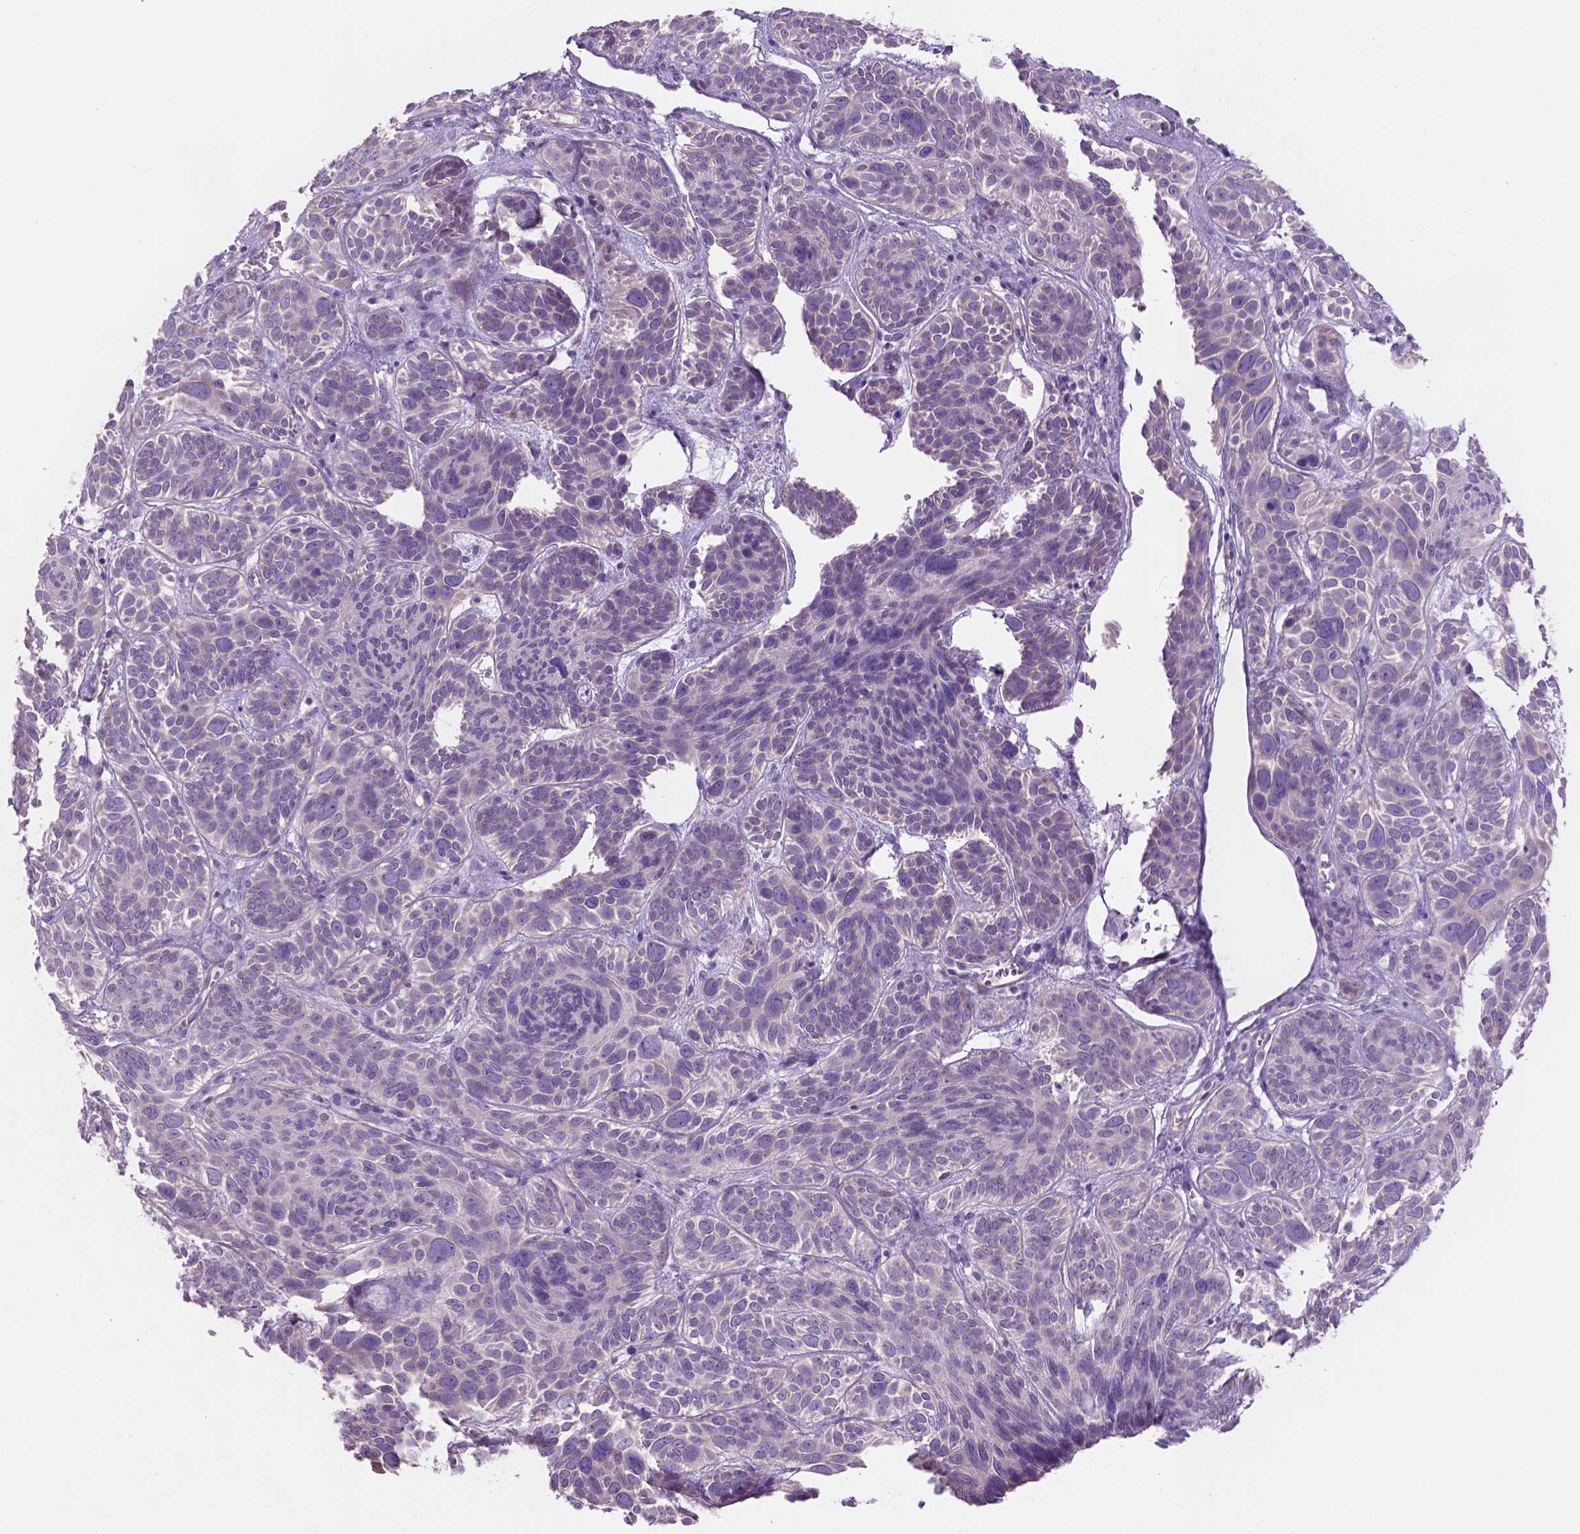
{"staining": {"intensity": "negative", "quantity": "none", "location": "none"}, "tissue": "skin cancer", "cell_type": "Tumor cells", "image_type": "cancer", "snomed": [{"axis": "morphology", "description": "Basal cell carcinoma"}, {"axis": "topography", "description": "Skin"}, {"axis": "topography", "description": "Skin of face"}], "caption": "Tumor cells show no significant staining in skin cancer. The staining was performed using DAB to visualize the protein expression in brown, while the nuclei were stained in blue with hematoxylin (Magnification: 20x).", "gene": "CD84", "patient": {"sex": "male", "age": 73}}